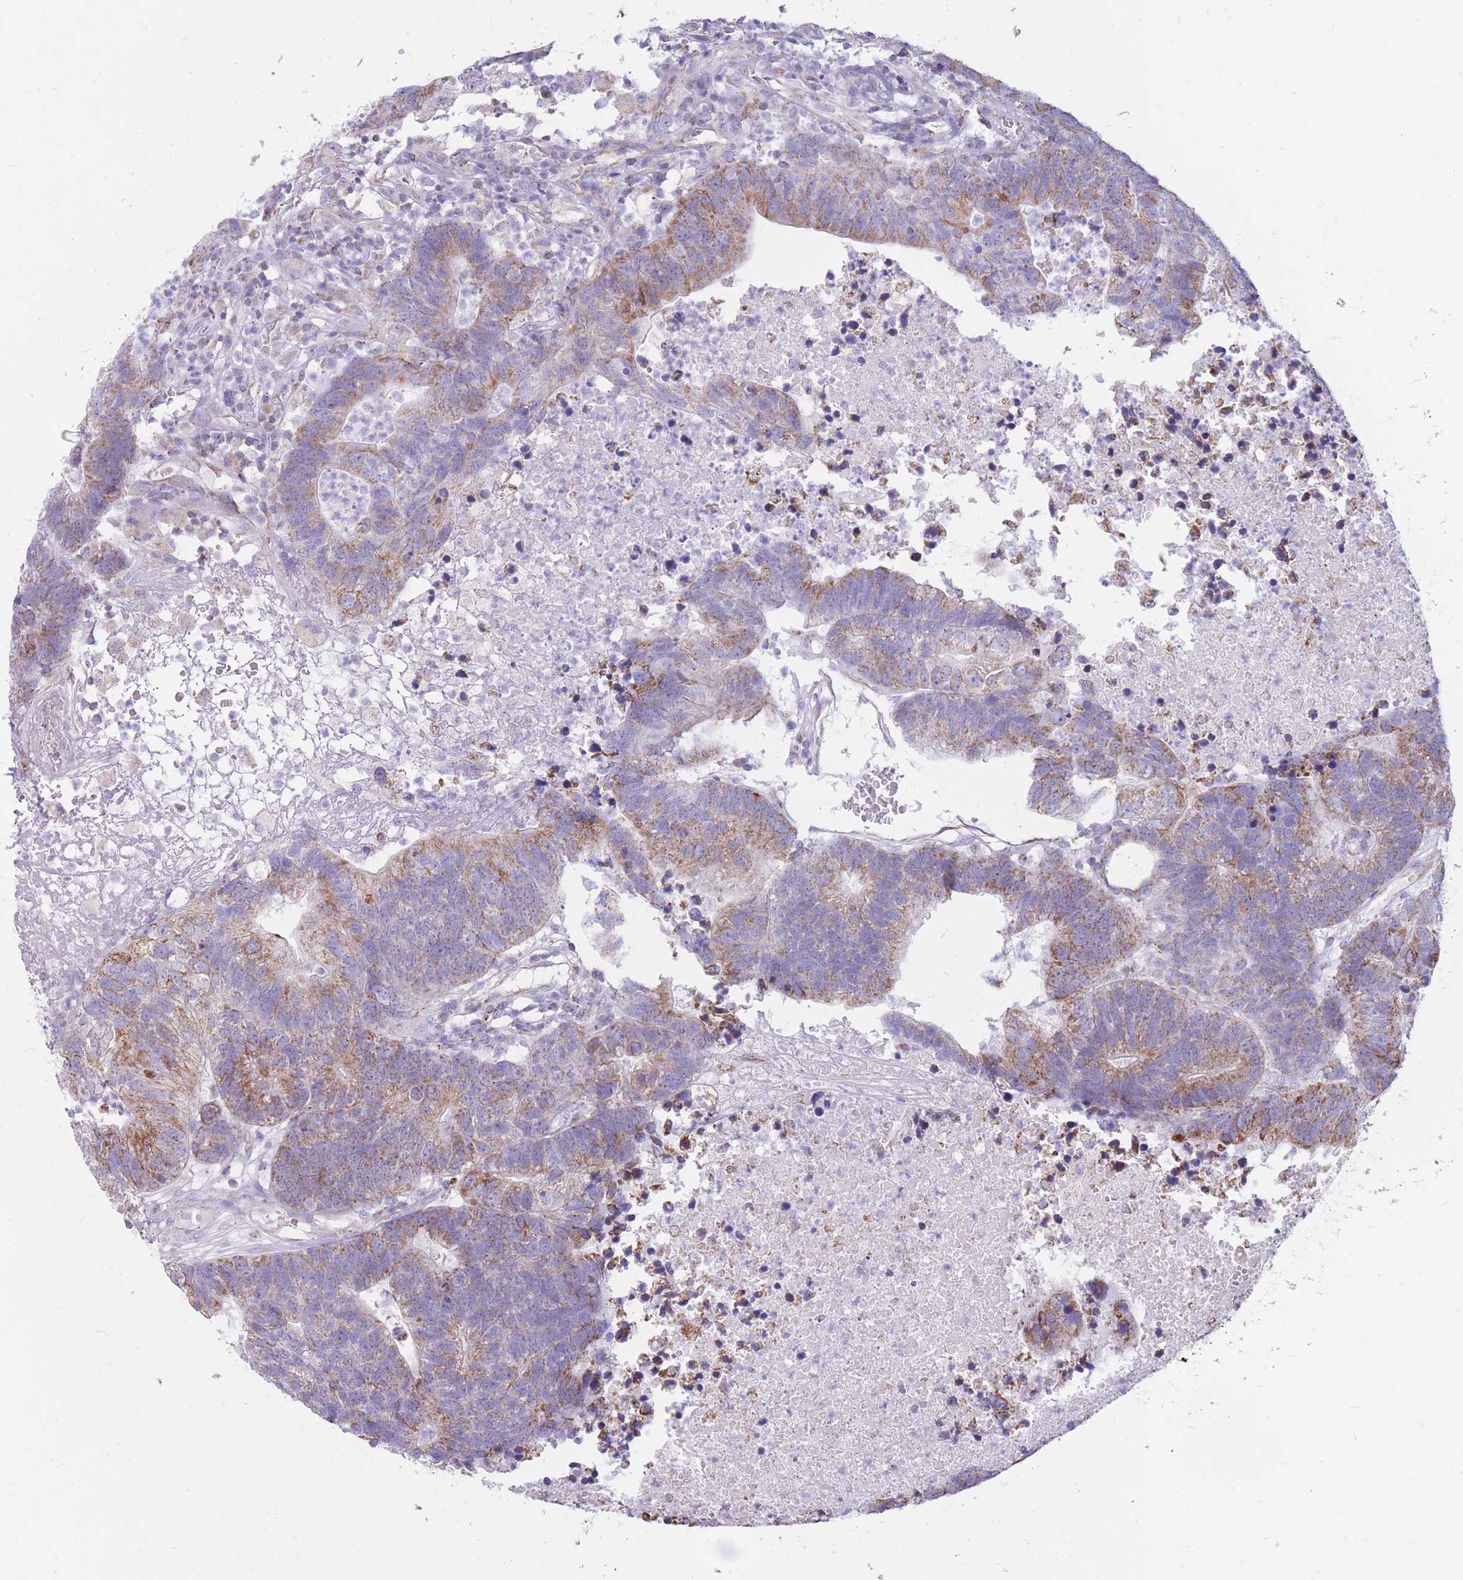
{"staining": {"intensity": "moderate", "quantity": "25%-75%", "location": "cytoplasmic/membranous"}, "tissue": "colorectal cancer", "cell_type": "Tumor cells", "image_type": "cancer", "snomed": [{"axis": "morphology", "description": "Adenocarcinoma, NOS"}, {"axis": "topography", "description": "Colon"}], "caption": "There is medium levels of moderate cytoplasmic/membranous expression in tumor cells of colorectal cancer, as demonstrated by immunohistochemical staining (brown color).", "gene": "PCSK1", "patient": {"sex": "female", "age": 48}}